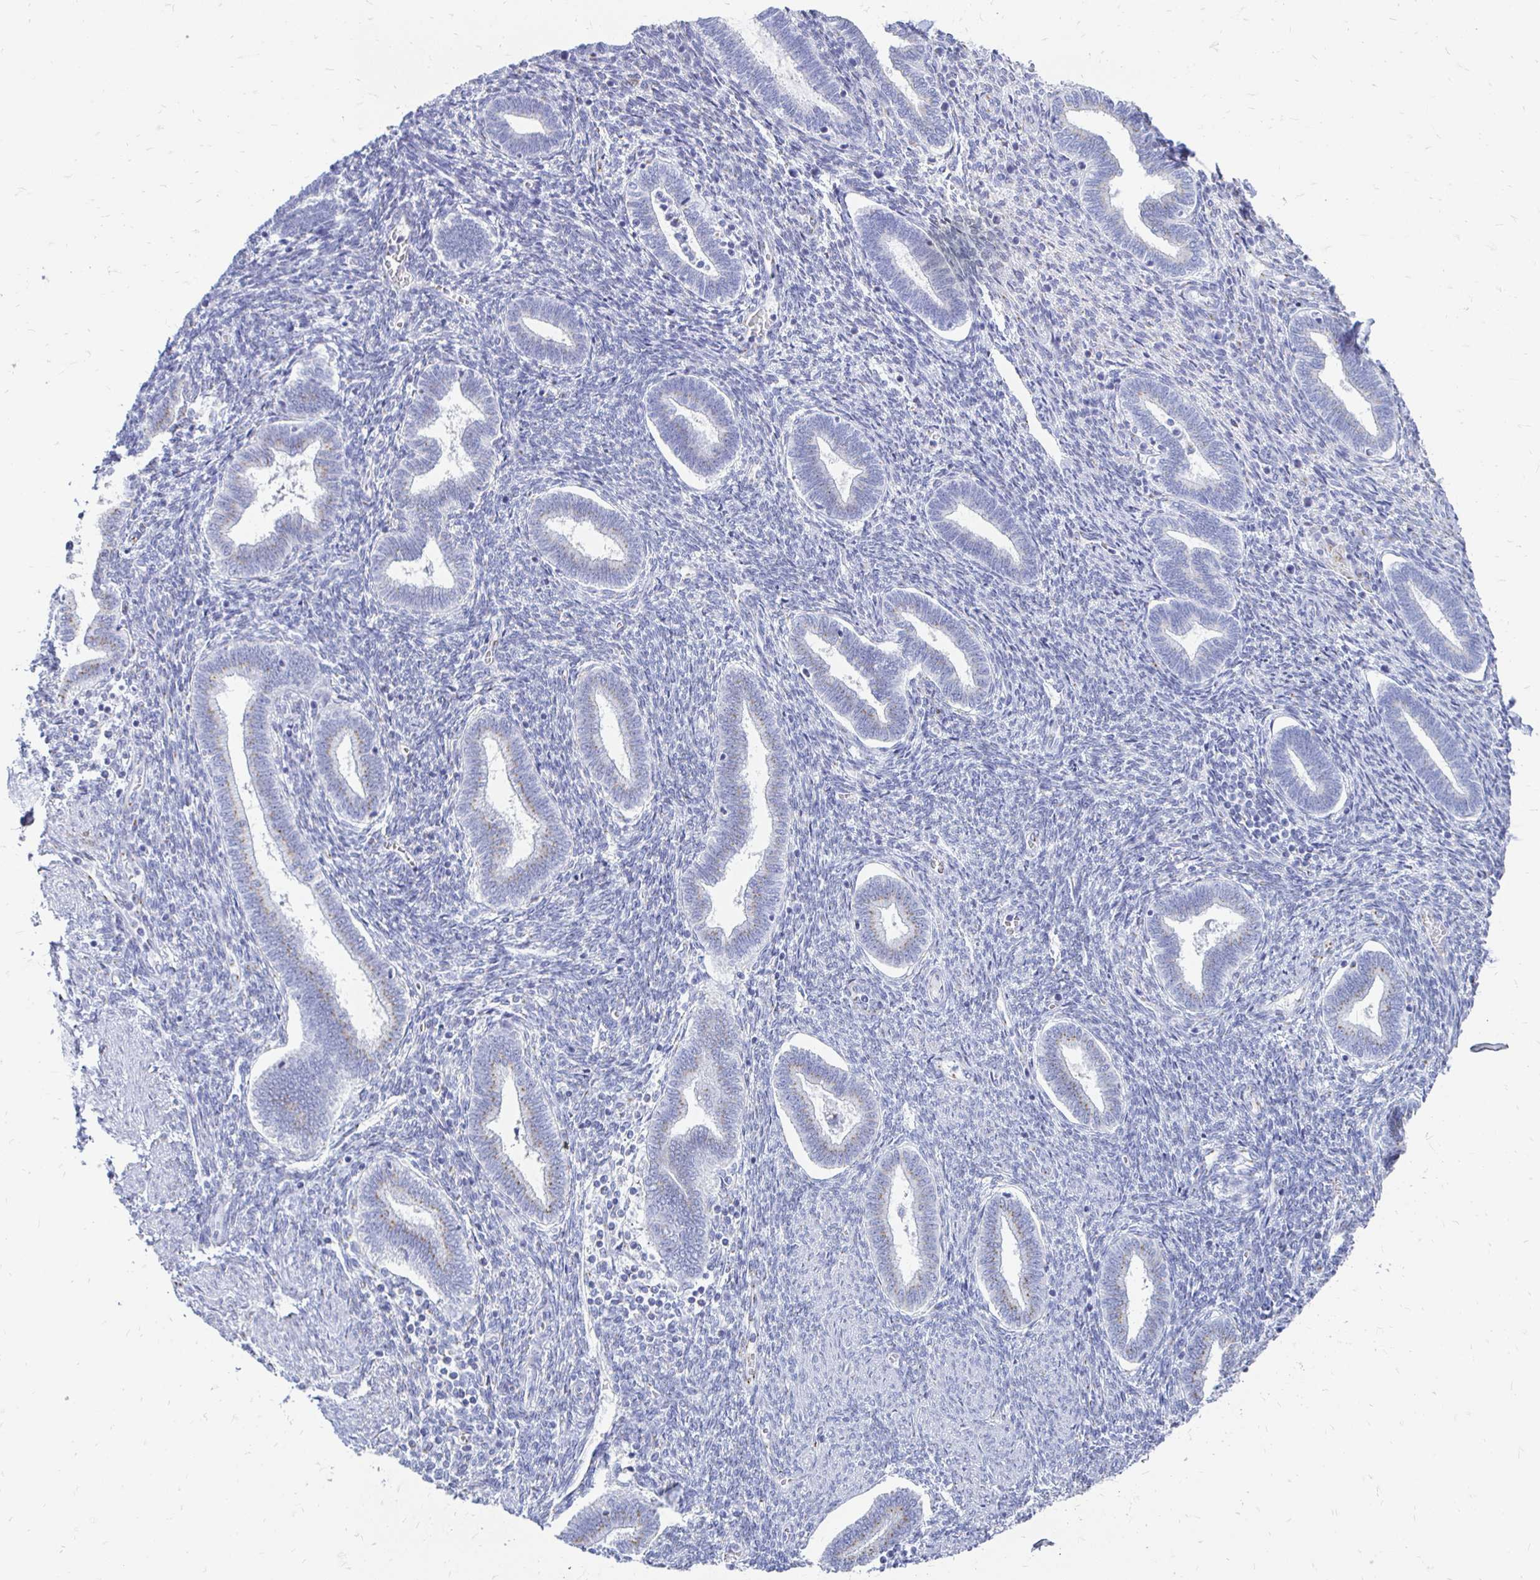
{"staining": {"intensity": "negative", "quantity": "none", "location": "none"}, "tissue": "endometrium", "cell_type": "Cells in endometrial stroma", "image_type": "normal", "snomed": [{"axis": "morphology", "description": "Normal tissue, NOS"}, {"axis": "topography", "description": "Endometrium"}], "caption": "Immunohistochemical staining of benign endometrium reveals no significant positivity in cells in endometrial stroma. The staining was performed using DAB (3,3'-diaminobenzidine) to visualize the protein expression in brown, while the nuclei were stained in blue with hematoxylin (Magnification: 20x).", "gene": "PAGE4", "patient": {"sex": "female", "age": 42}}